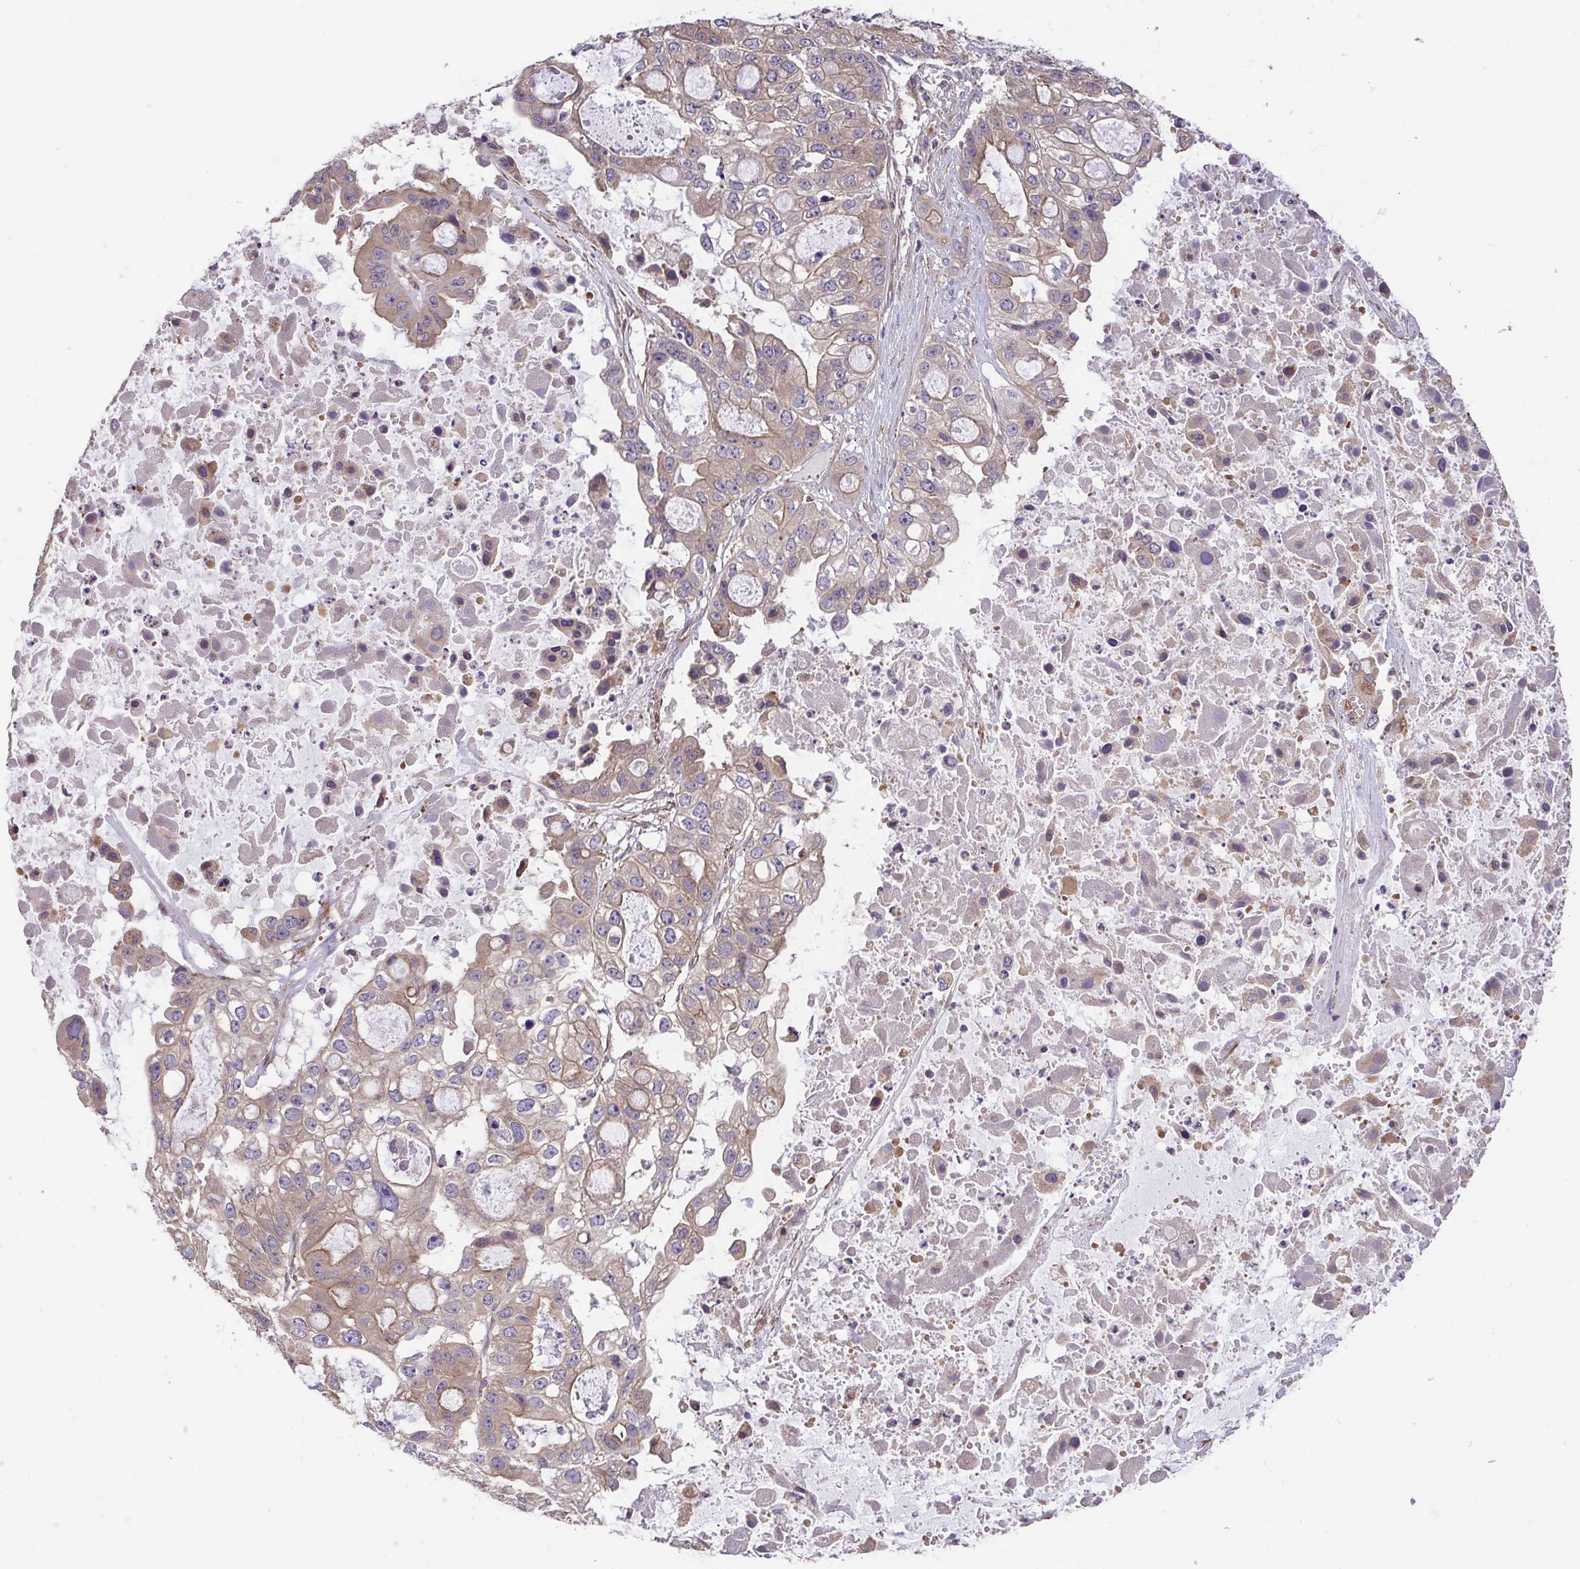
{"staining": {"intensity": "weak", "quantity": "25%-75%", "location": "cytoplasmic/membranous"}, "tissue": "ovarian cancer", "cell_type": "Tumor cells", "image_type": "cancer", "snomed": [{"axis": "morphology", "description": "Cystadenocarcinoma, serous, NOS"}, {"axis": "topography", "description": "Ovary"}], "caption": "A brown stain highlights weak cytoplasmic/membranous expression of a protein in ovarian cancer tumor cells.", "gene": "IDE", "patient": {"sex": "female", "age": 56}}